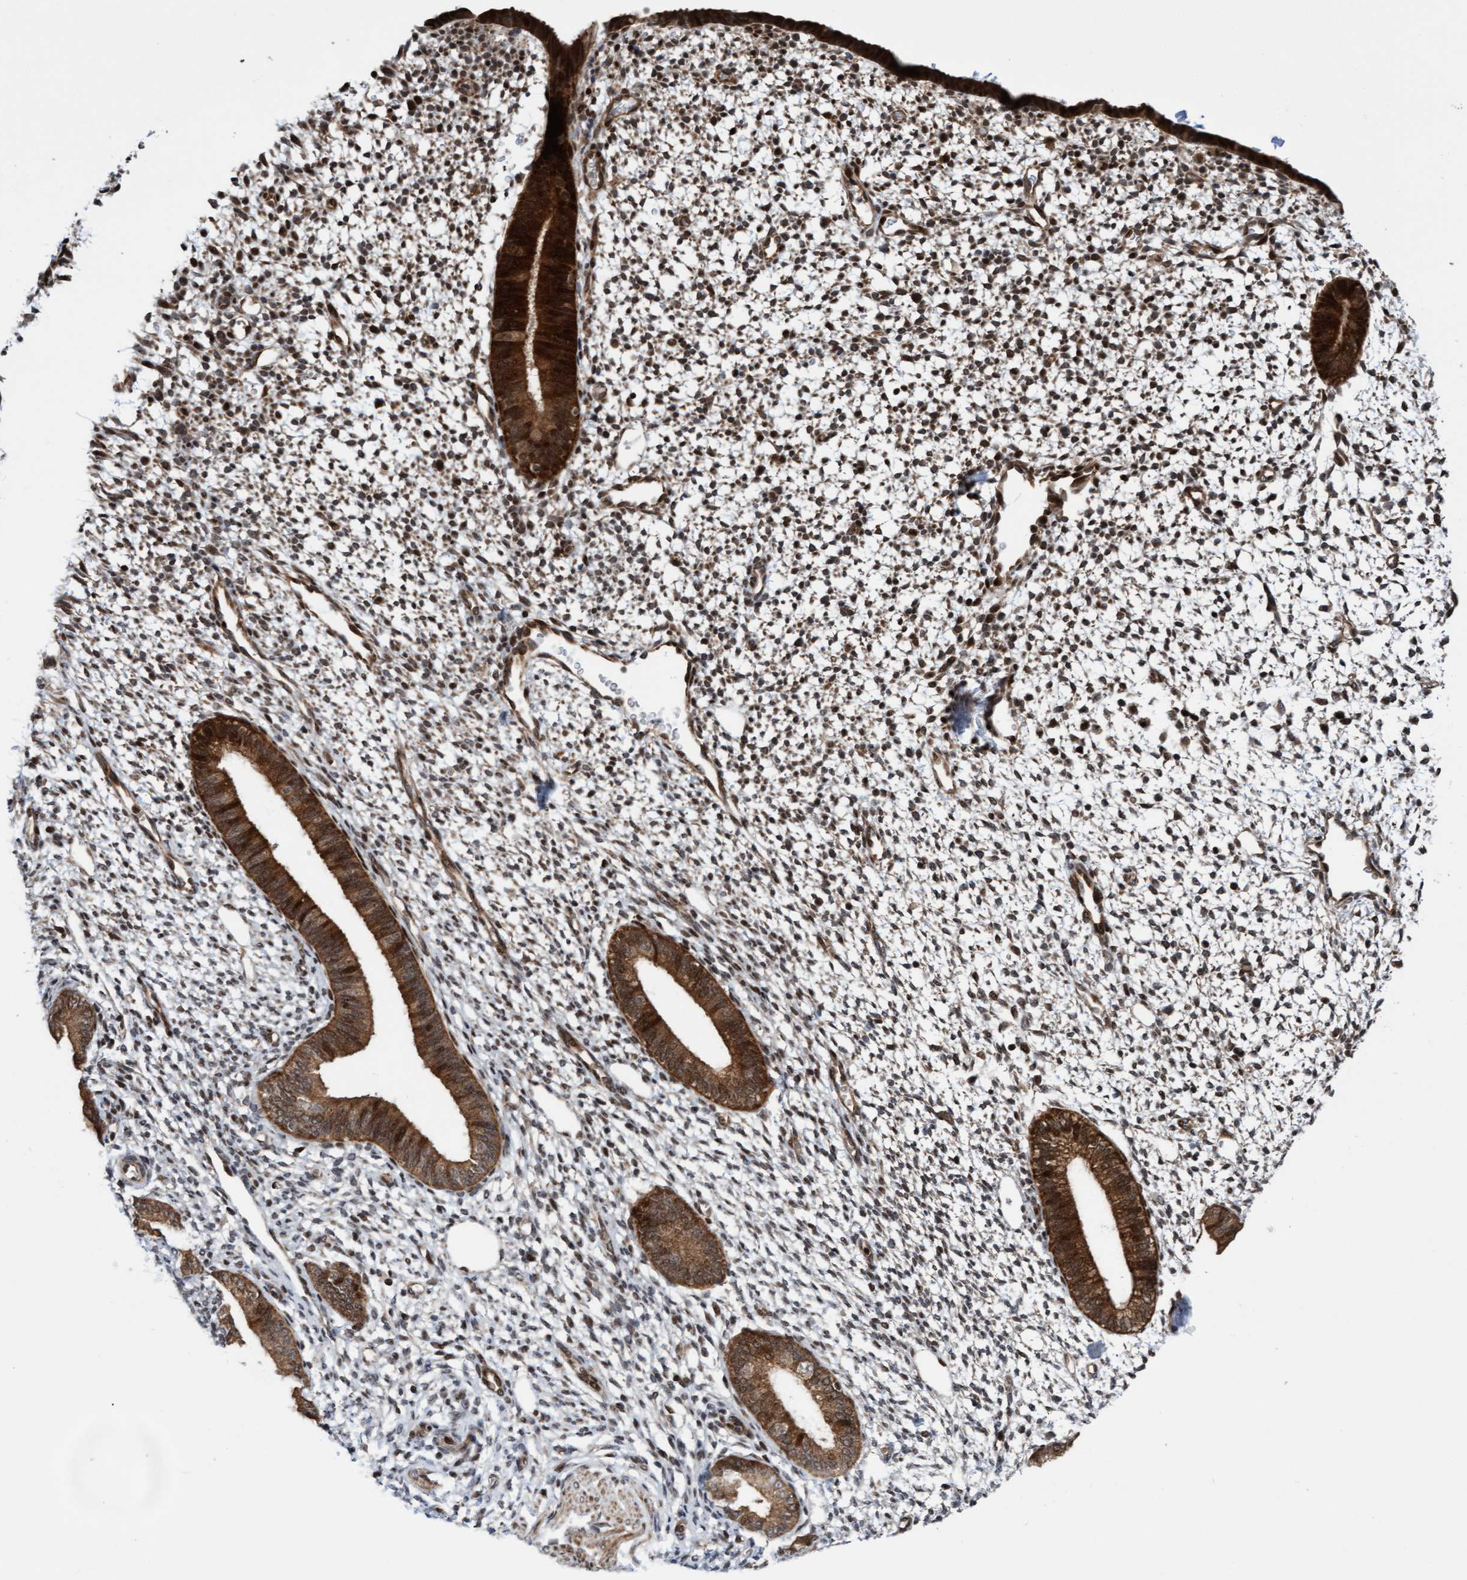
{"staining": {"intensity": "moderate", "quantity": "25%-75%", "location": "cytoplasmic/membranous,nuclear"}, "tissue": "endometrium", "cell_type": "Cells in endometrial stroma", "image_type": "normal", "snomed": [{"axis": "morphology", "description": "Normal tissue, NOS"}, {"axis": "topography", "description": "Endometrium"}], "caption": "Cells in endometrial stroma exhibit moderate cytoplasmic/membranous,nuclear expression in about 25%-75% of cells in benign endometrium. (DAB (3,3'-diaminobenzidine) IHC with brightfield microscopy, high magnification).", "gene": "ITFG1", "patient": {"sex": "female", "age": 46}}